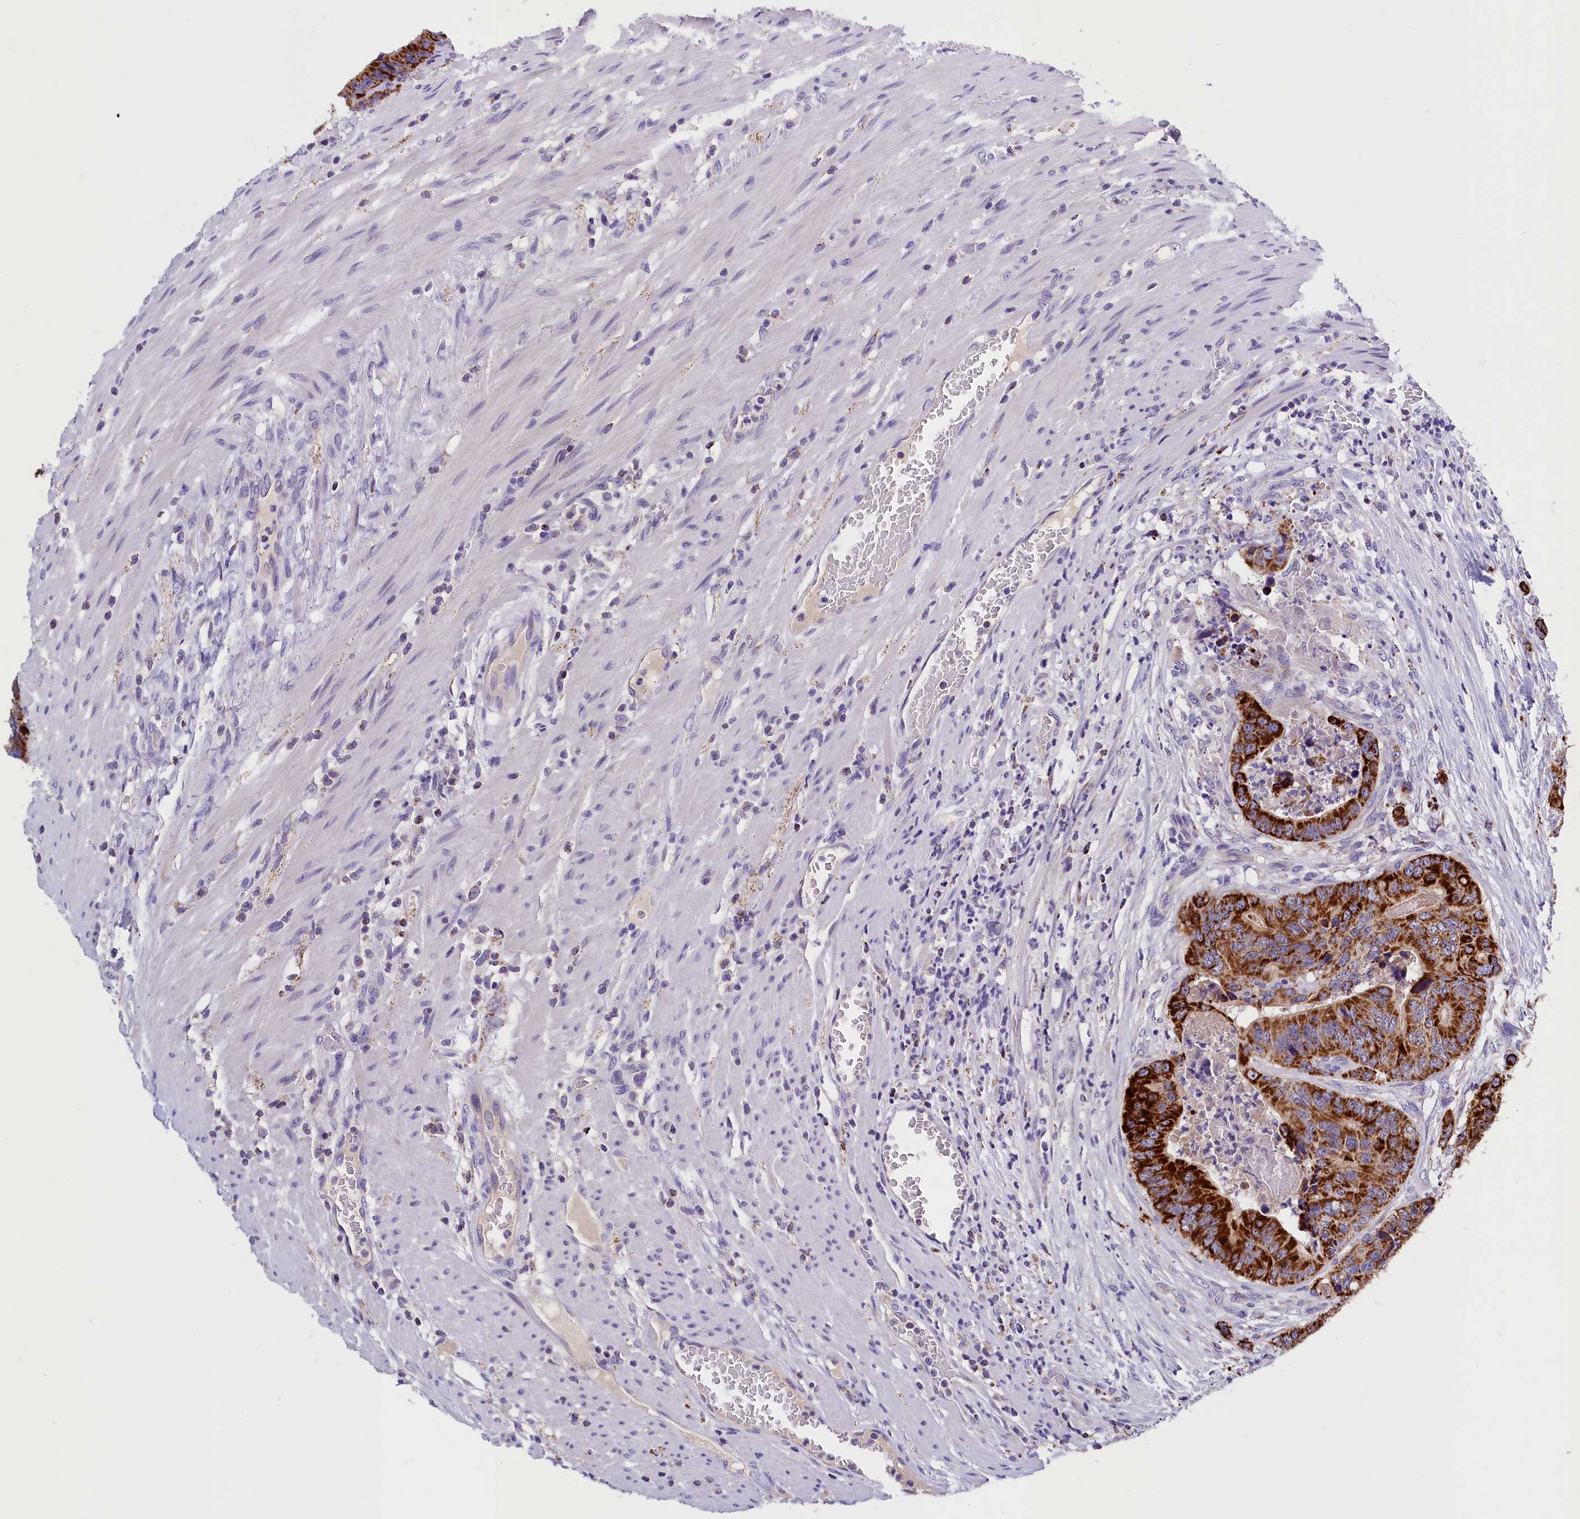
{"staining": {"intensity": "strong", "quantity": ">75%", "location": "cytoplasmic/membranous"}, "tissue": "colorectal cancer", "cell_type": "Tumor cells", "image_type": "cancer", "snomed": [{"axis": "morphology", "description": "Adenocarcinoma, NOS"}, {"axis": "topography", "description": "Colon"}], "caption": "Colorectal adenocarcinoma was stained to show a protein in brown. There is high levels of strong cytoplasmic/membranous staining in approximately >75% of tumor cells.", "gene": "ABAT", "patient": {"sex": "male", "age": 84}}